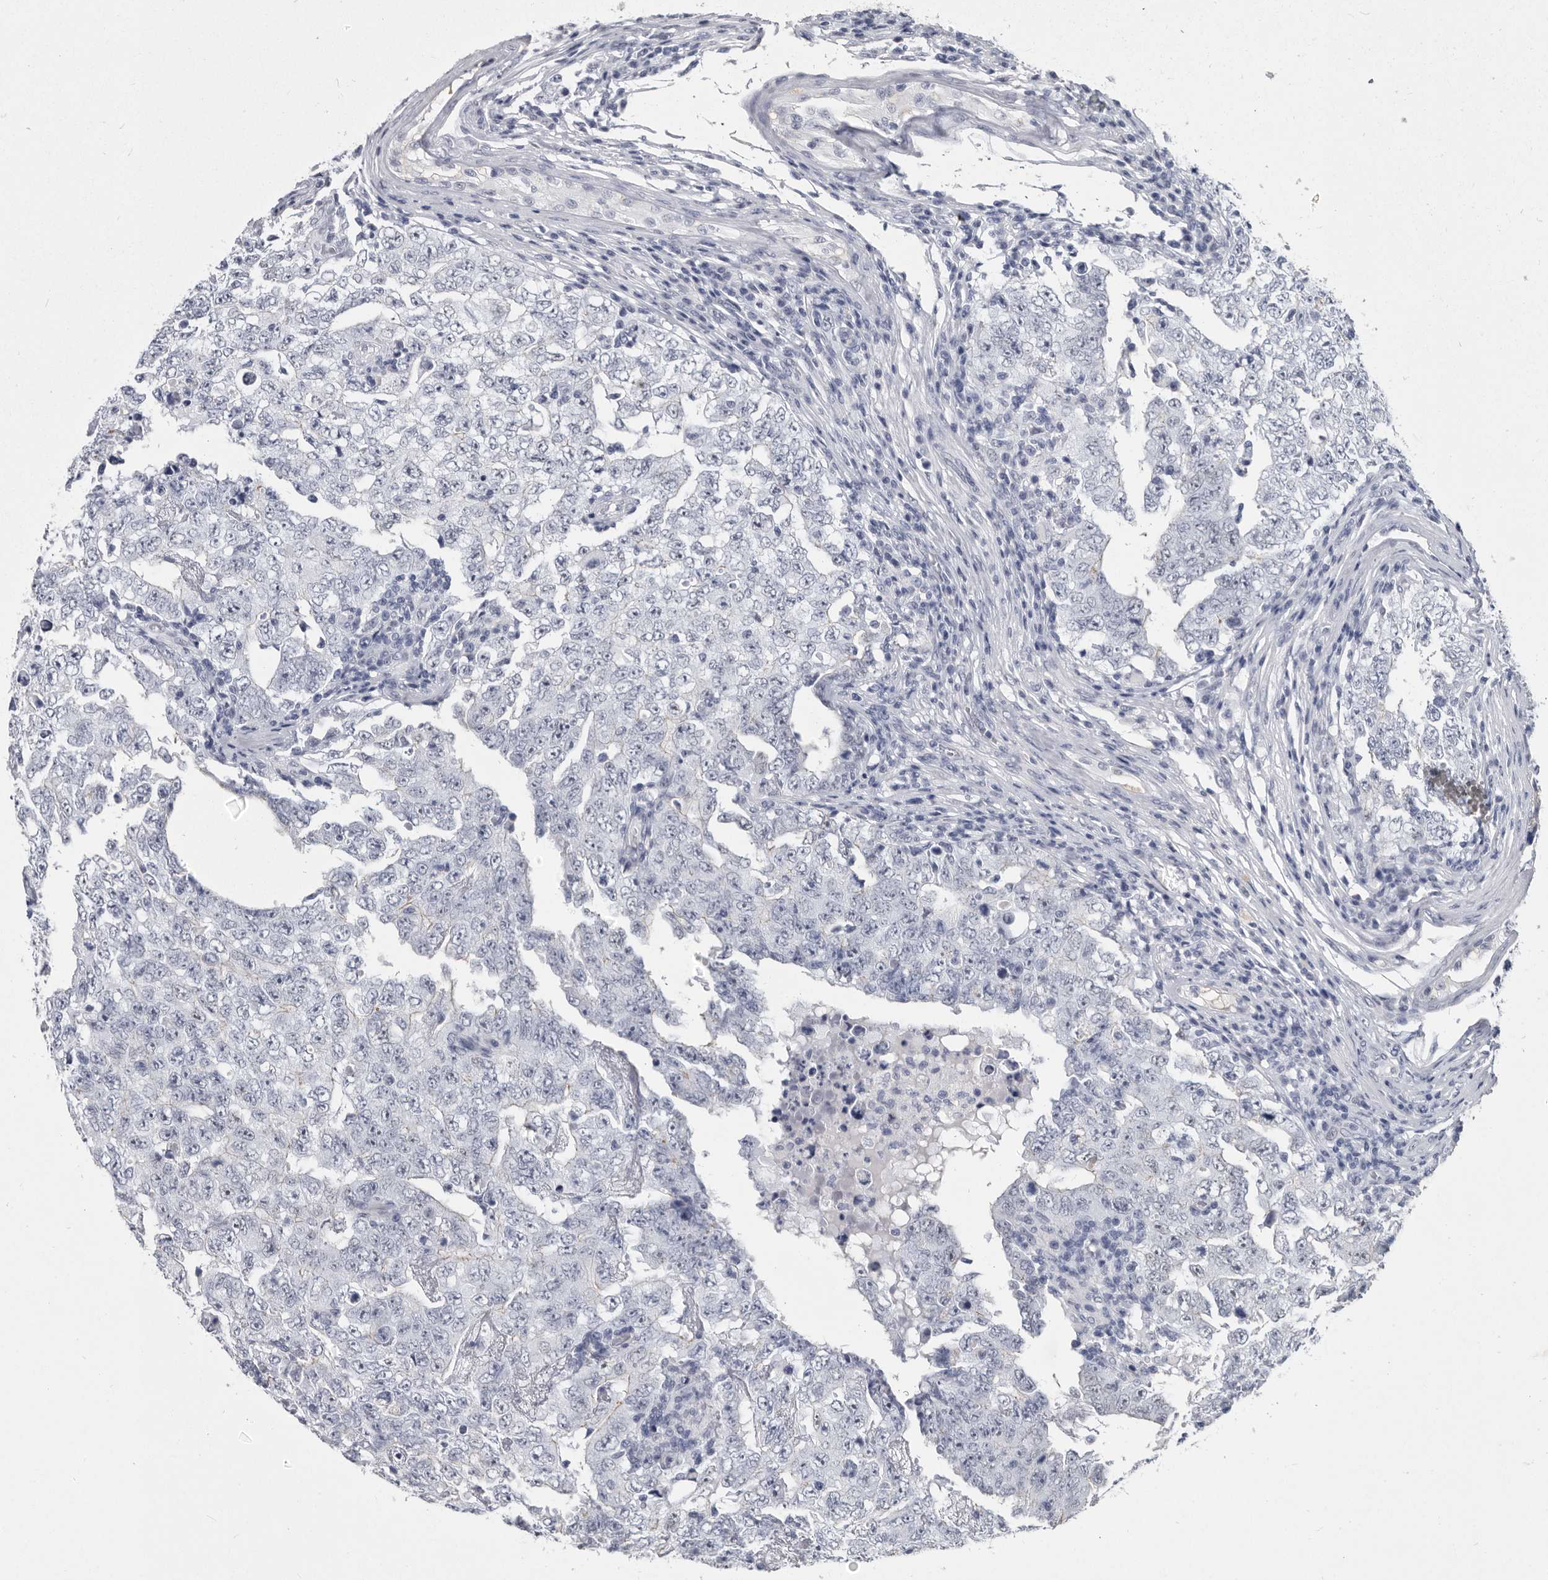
{"staining": {"intensity": "moderate", "quantity": "<25%", "location": "nuclear"}, "tissue": "testis cancer", "cell_type": "Tumor cells", "image_type": "cancer", "snomed": [{"axis": "morphology", "description": "Carcinoma, Embryonal, NOS"}, {"axis": "topography", "description": "Testis"}], "caption": "Immunohistochemistry (DAB) staining of human testis cancer exhibits moderate nuclear protein staining in about <25% of tumor cells.", "gene": "WRAP73", "patient": {"sex": "male", "age": 26}}